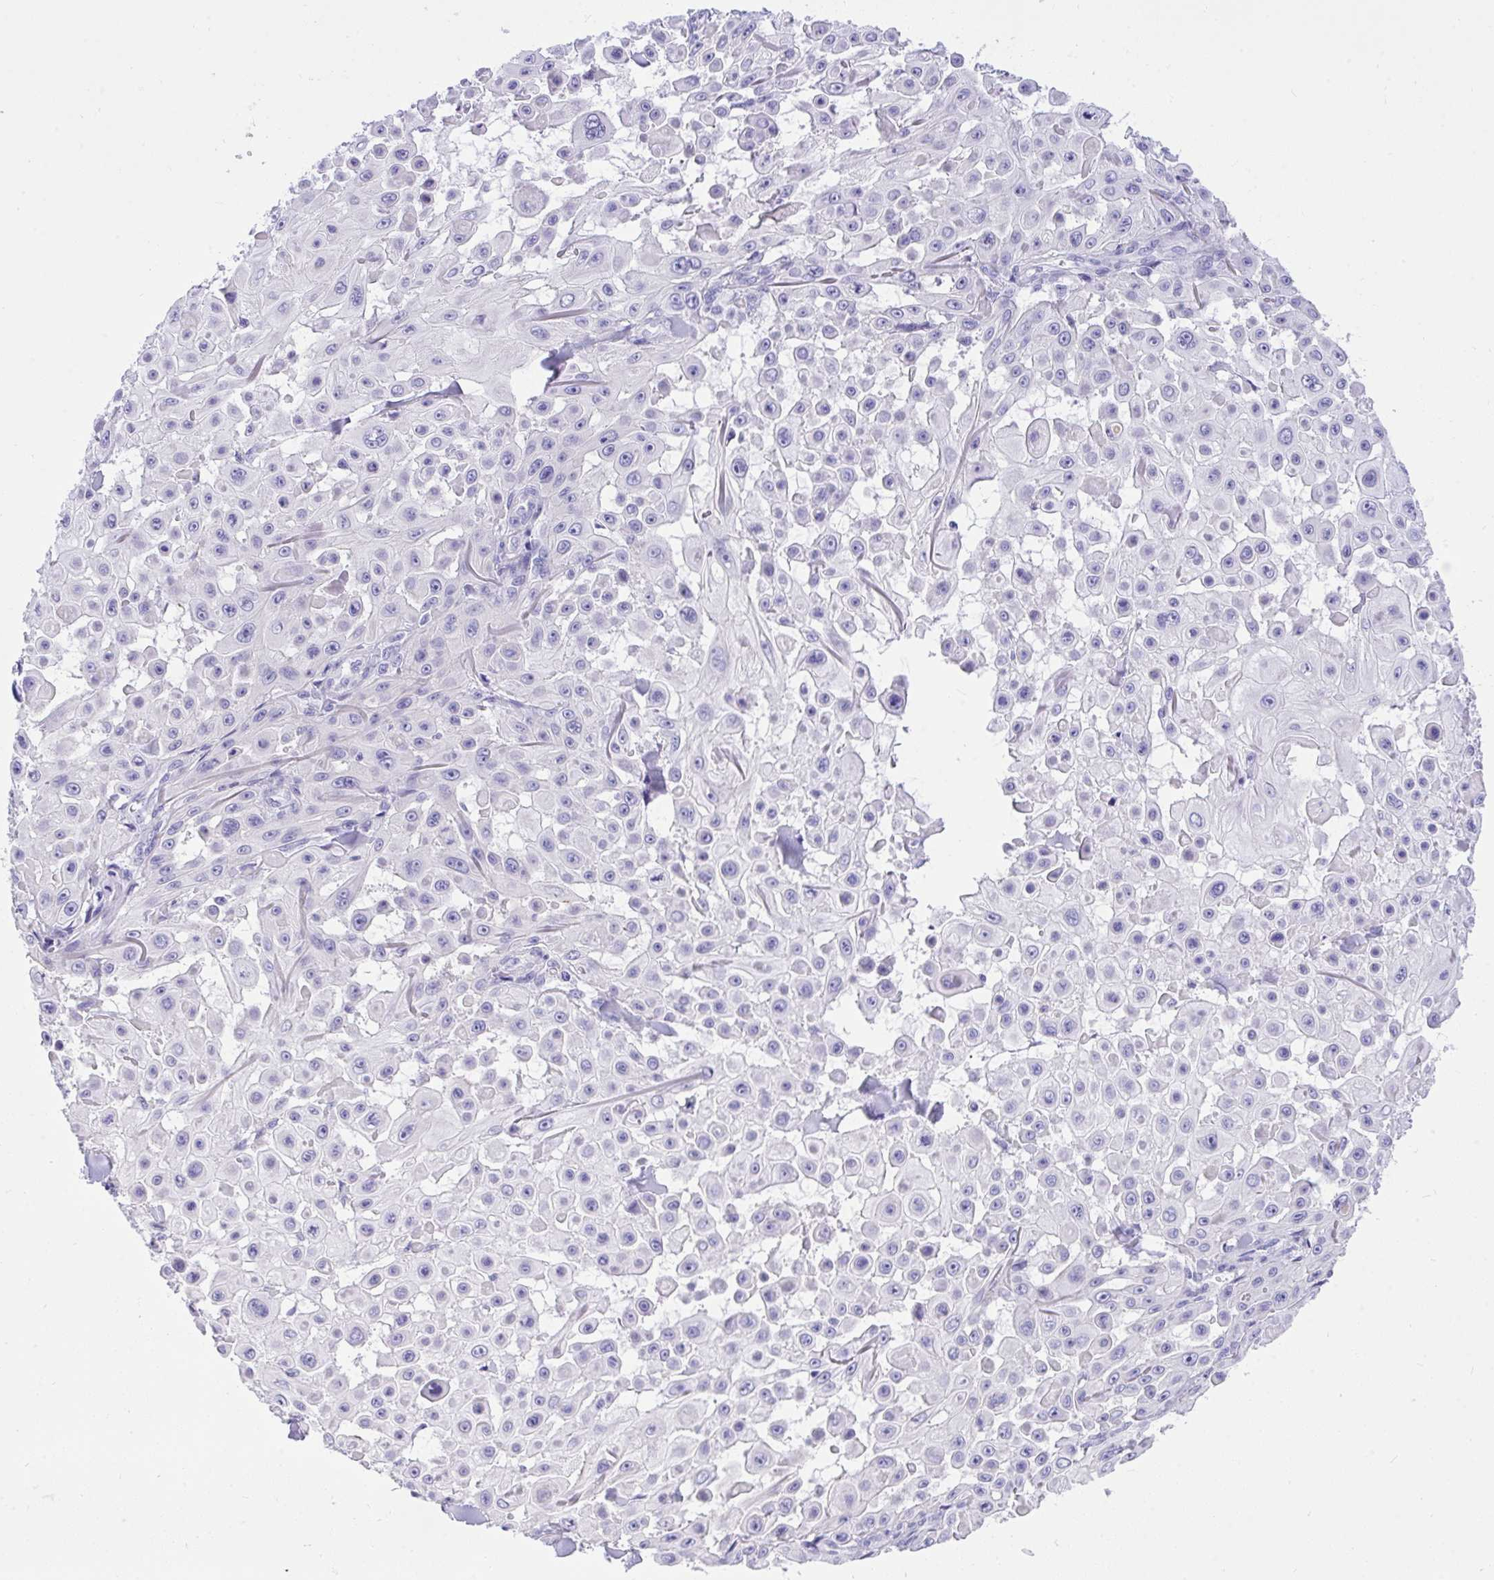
{"staining": {"intensity": "negative", "quantity": "none", "location": "none"}, "tissue": "skin cancer", "cell_type": "Tumor cells", "image_type": "cancer", "snomed": [{"axis": "morphology", "description": "Squamous cell carcinoma, NOS"}, {"axis": "topography", "description": "Skin"}], "caption": "The micrograph demonstrates no significant positivity in tumor cells of squamous cell carcinoma (skin).", "gene": "TLN2", "patient": {"sex": "male", "age": 91}}